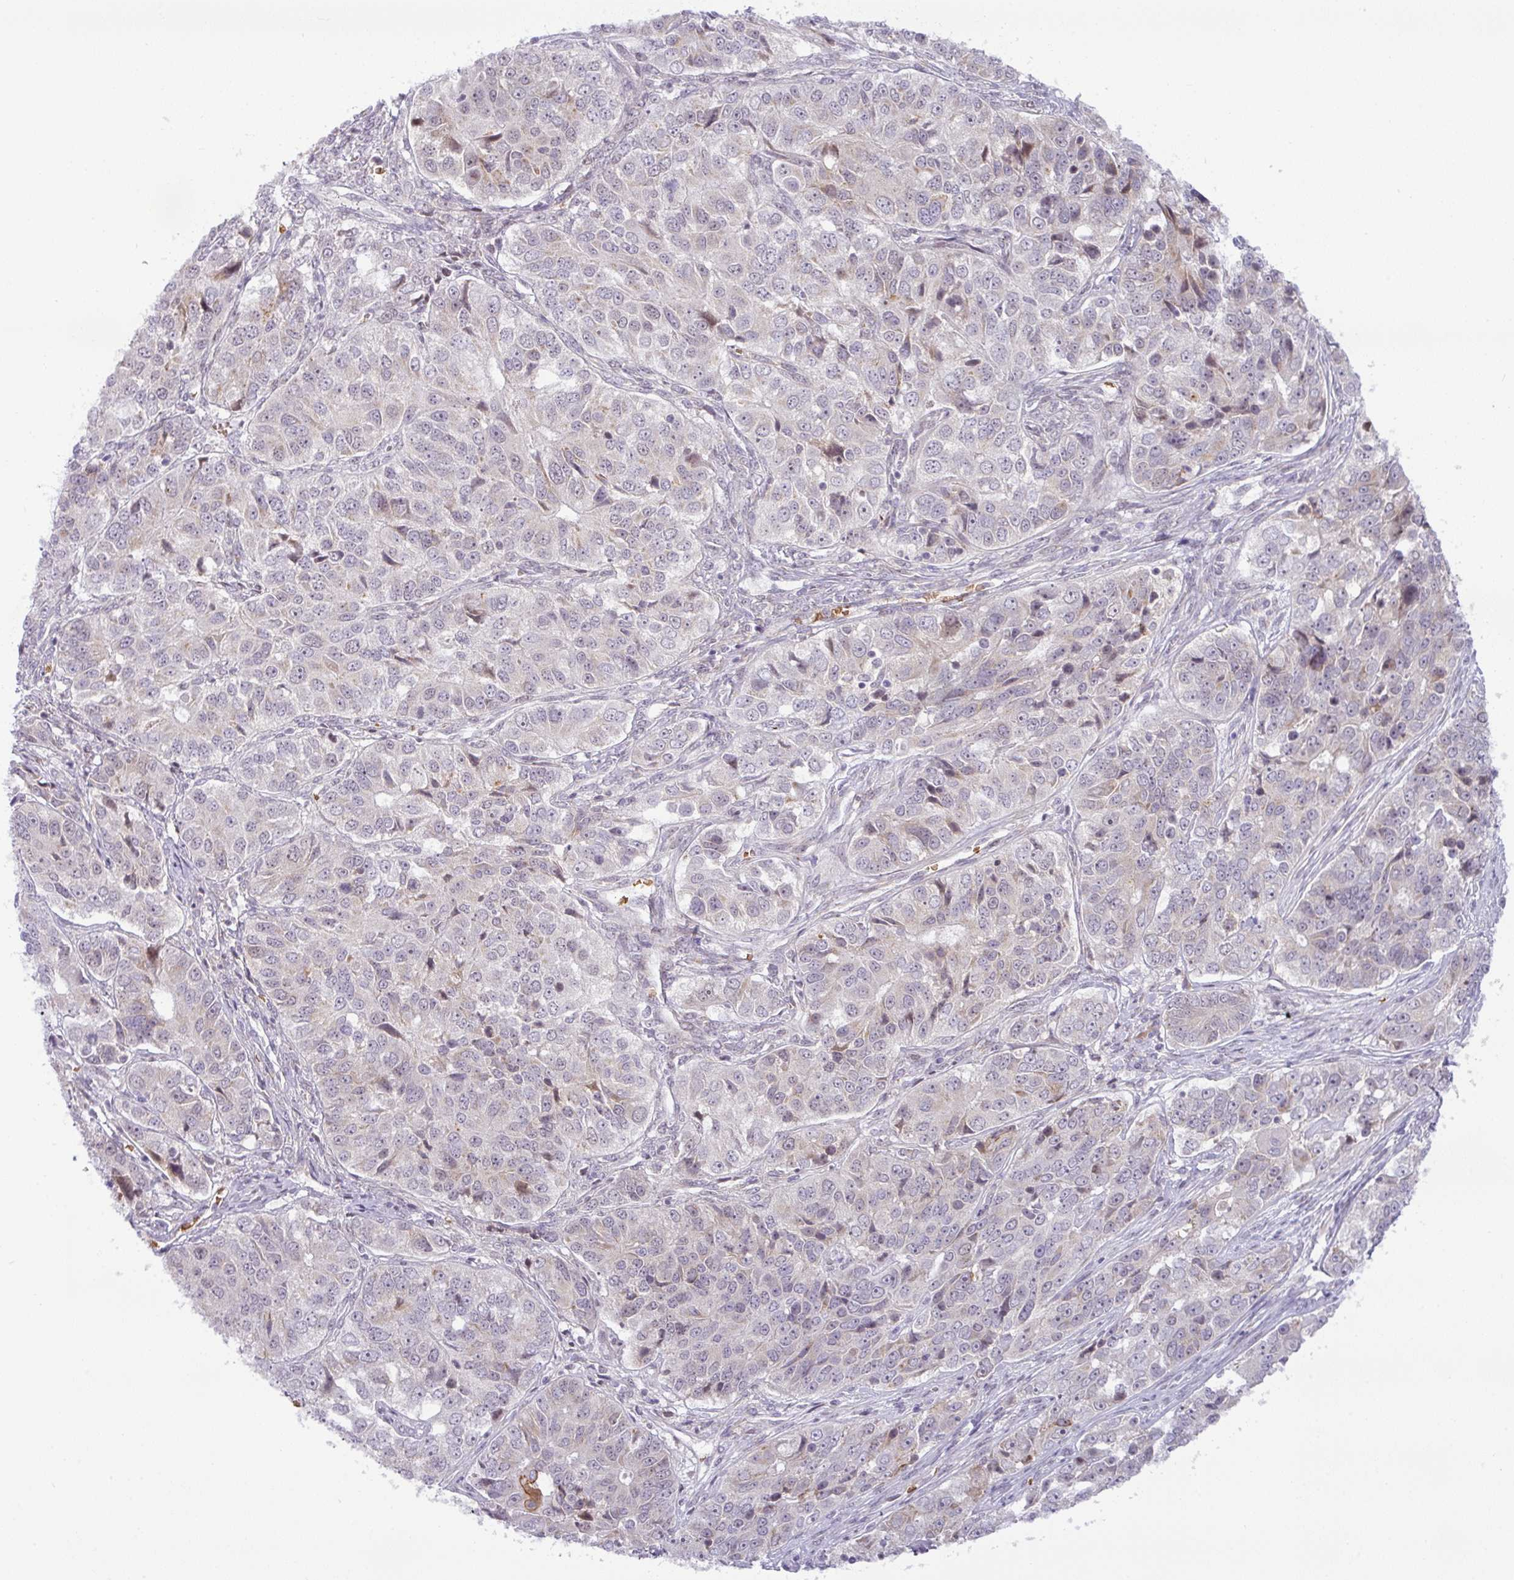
{"staining": {"intensity": "negative", "quantity": "none", "location": "none"}, "tissue": "ovarian cancer", "cell_type": "Tumor cells", "image_type": "cancer", "snomed": [{"axis": "morphology", "description": "Carcinoma, endometroid"}, {"axis": "topography", "description": "Ovary"}], "caption": "A micrograph of human ovarian cancer is negative for staining in tumor cells.", "gene": "PARP2", "patient": {"sex": "female", "age": 51}}